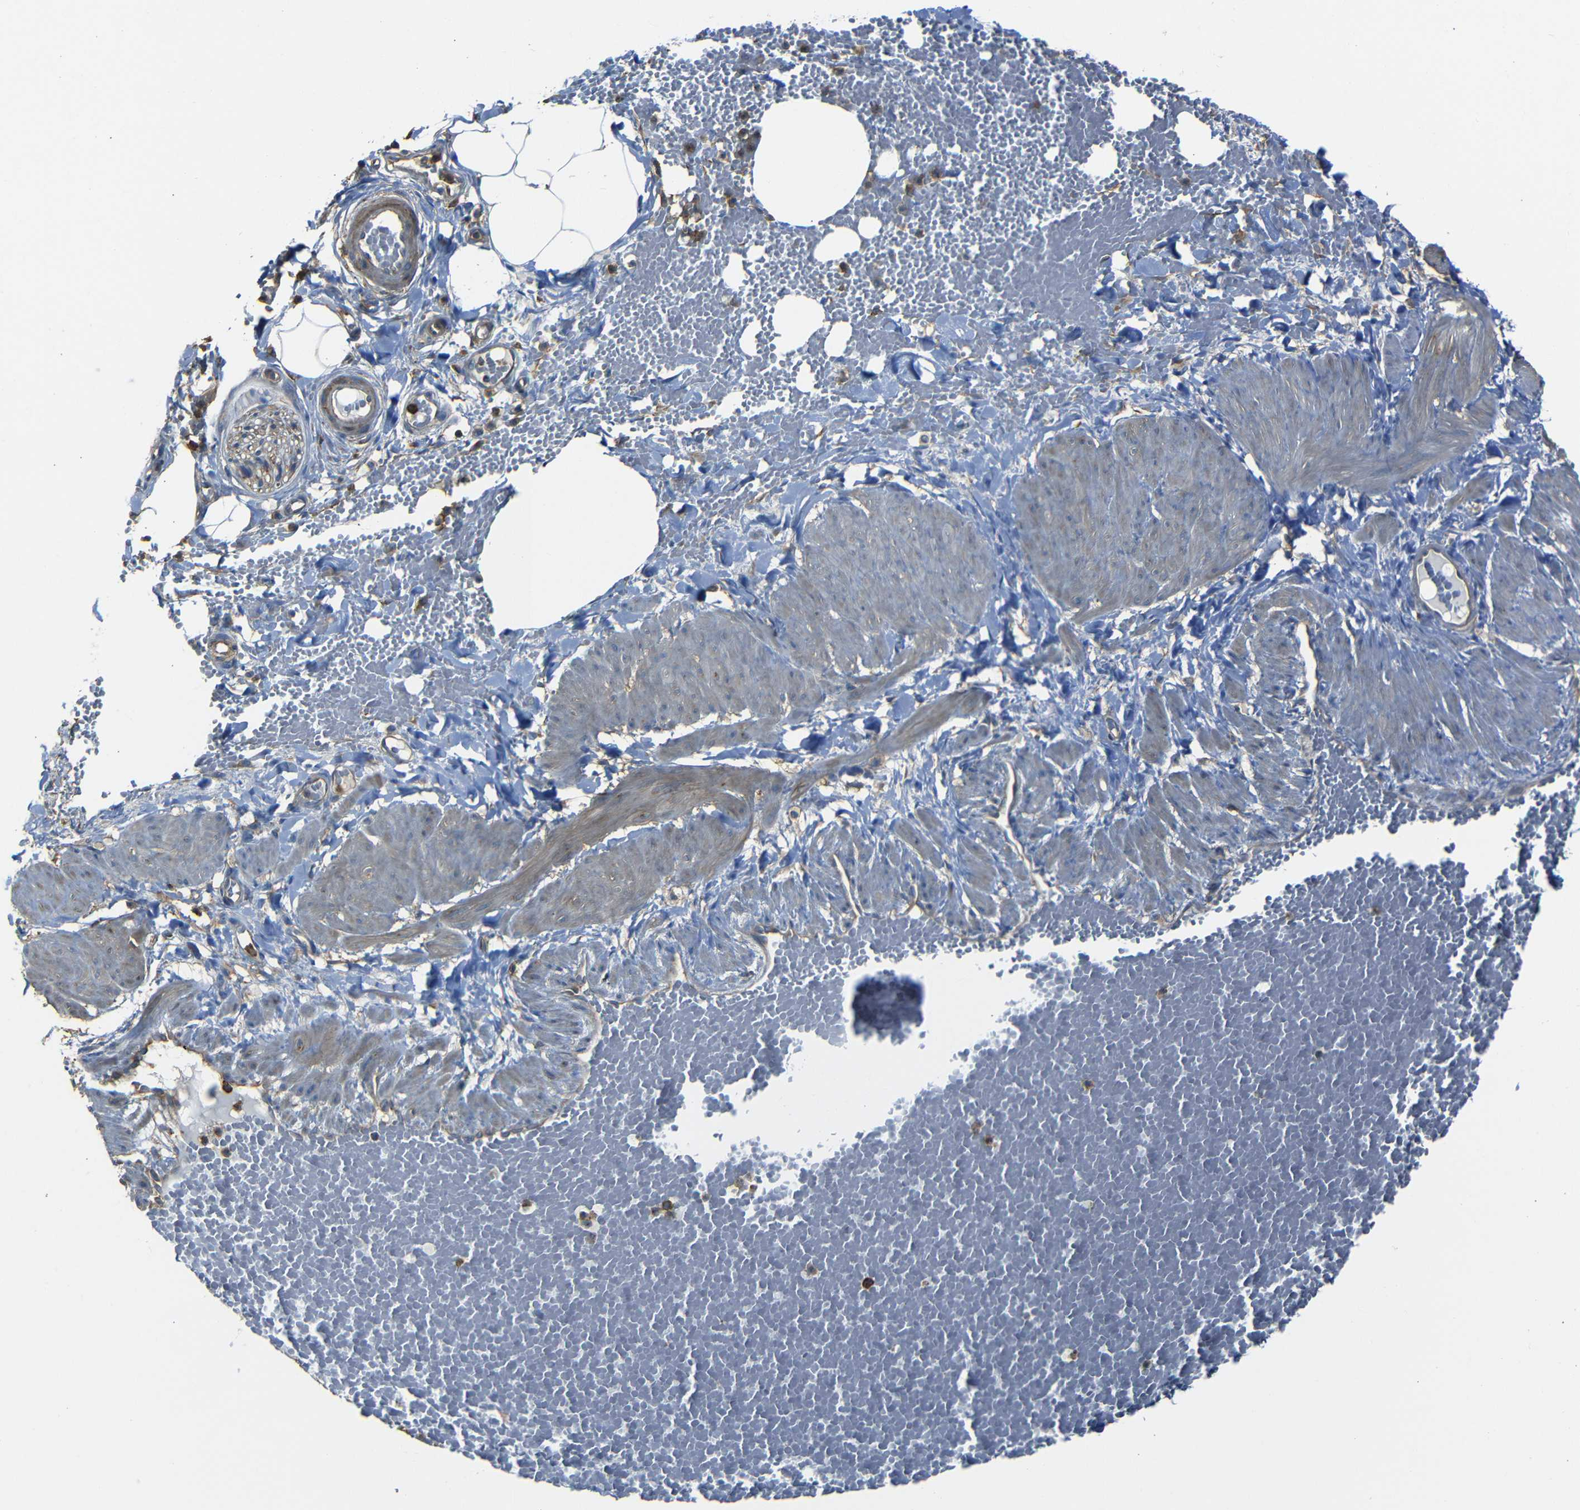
{"staining": {"intensity": "negative", "quantity": "none", "location": "none"}, "tissue": "adipose tissue", "cell_type": "Adipocytes", "image_type": "normal", "snomed": [{"axis": "morphology", "description": "Normal tissue, NOS"}, {"axis": "topography", "description": "Soft tissue"}, {"axis": "topography", "description": "Vascular tissue"}], "caption": "A photomicrograph of adipose tissue stained for a protein displays no brown staining in adipocytes. (DAB (3,3'-diaminobenzidine) IHC visualized using brightfield microscopy, high magnification).", "gene": "ADGRE5", "patient": {"sex": "female", "age": 35}}